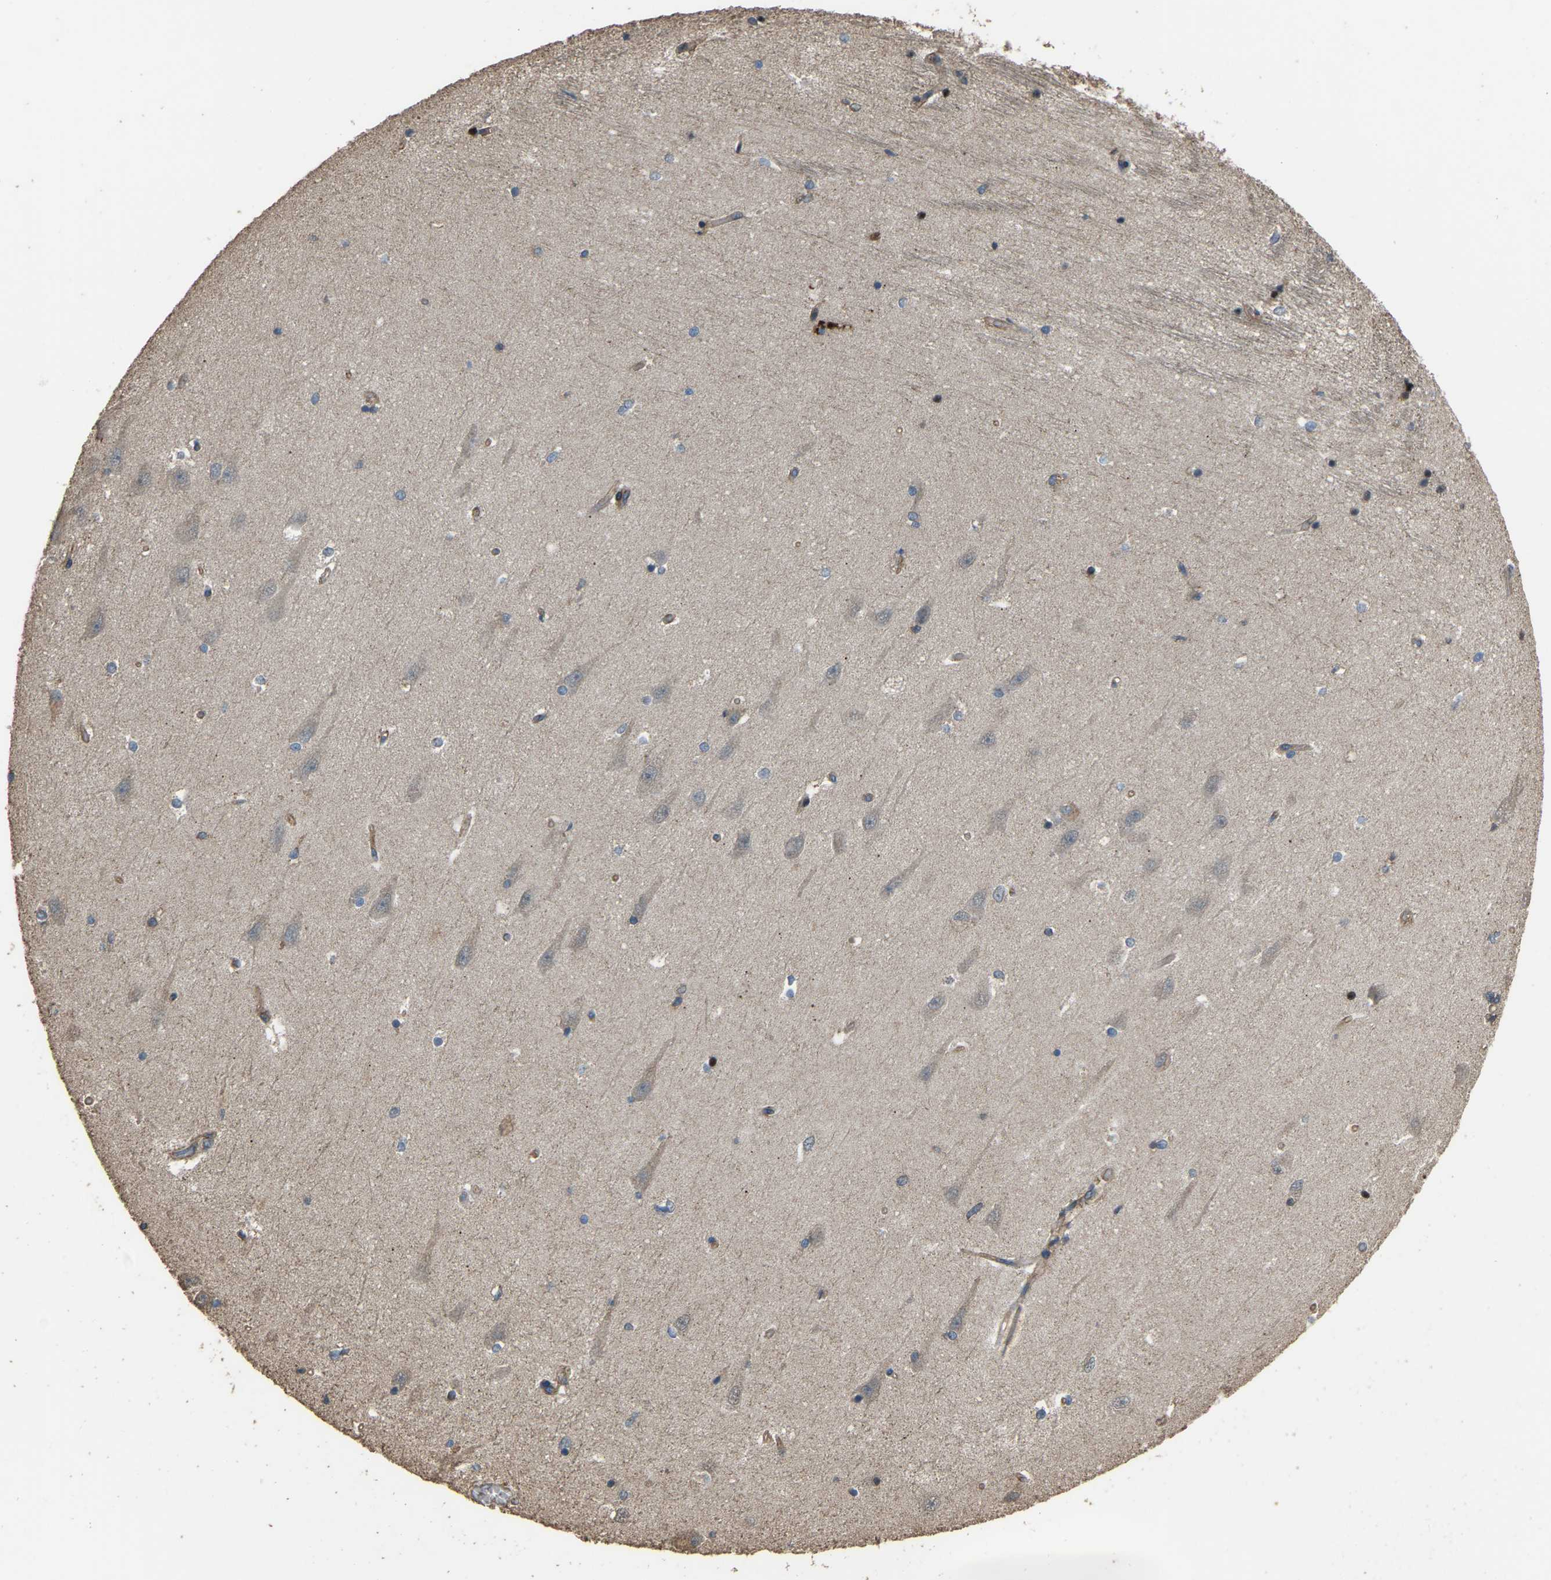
{"staining": {"intensity": "weak", "quantity": "25%-75%", "location": "cytoplasmic/membranous"}, "tissue": "hippocampus", "cell_type": "Glial cells", "image_type": "normal", "snomed": [{"axis": "morphology", "description": "Normal tissue, NOS"}, {"axis": "topography", "description": "Hippocampus"}], "caption": "Benign hippocampus reveals weak cytoplasmic/membranous positivity in about 25%-75% of glial cells.", "gene": "SLC4A2", "patient": {"sex": "male", "age": 45}}